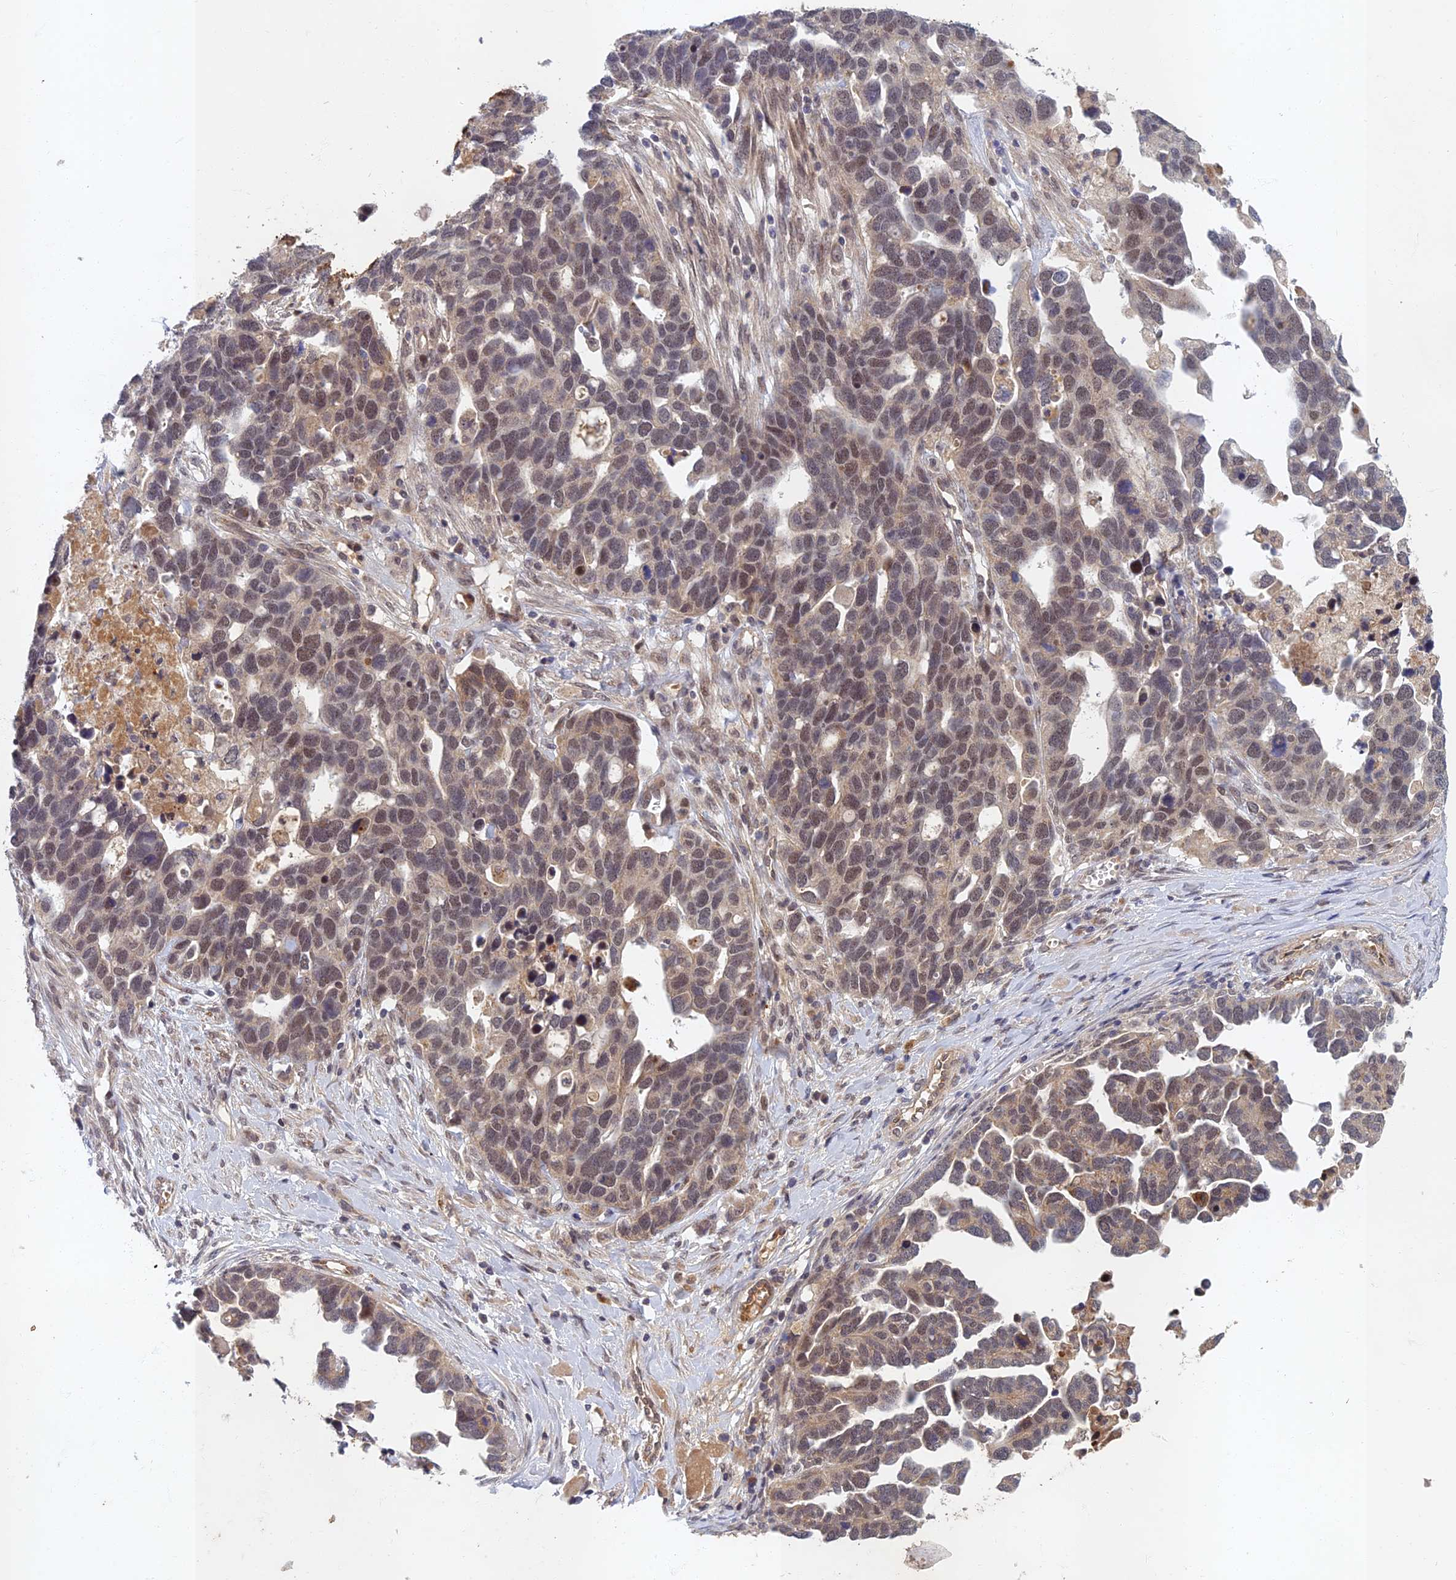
{"staining": {"intensity": "weak", "quantity": "25%-75%", "location": "nuclear"}, "tissue": "ovarian cancer", "cell_type": "Tumor cells", "image_type": "cancer", "snomed": [{"axis": "morphology", "description": "Cystadenocarcinoma, serous, NOS"}, {"axis": "topography", "description": "Ovary"}], "caption": "Protein staining shows weak nuclear positivity in approximately 25%-75% of tumor cells in ovarian cancer (serous cystadenocarcinoma).", "gene": "EARS2", "patient": {"sex": "female", "age": 54}}